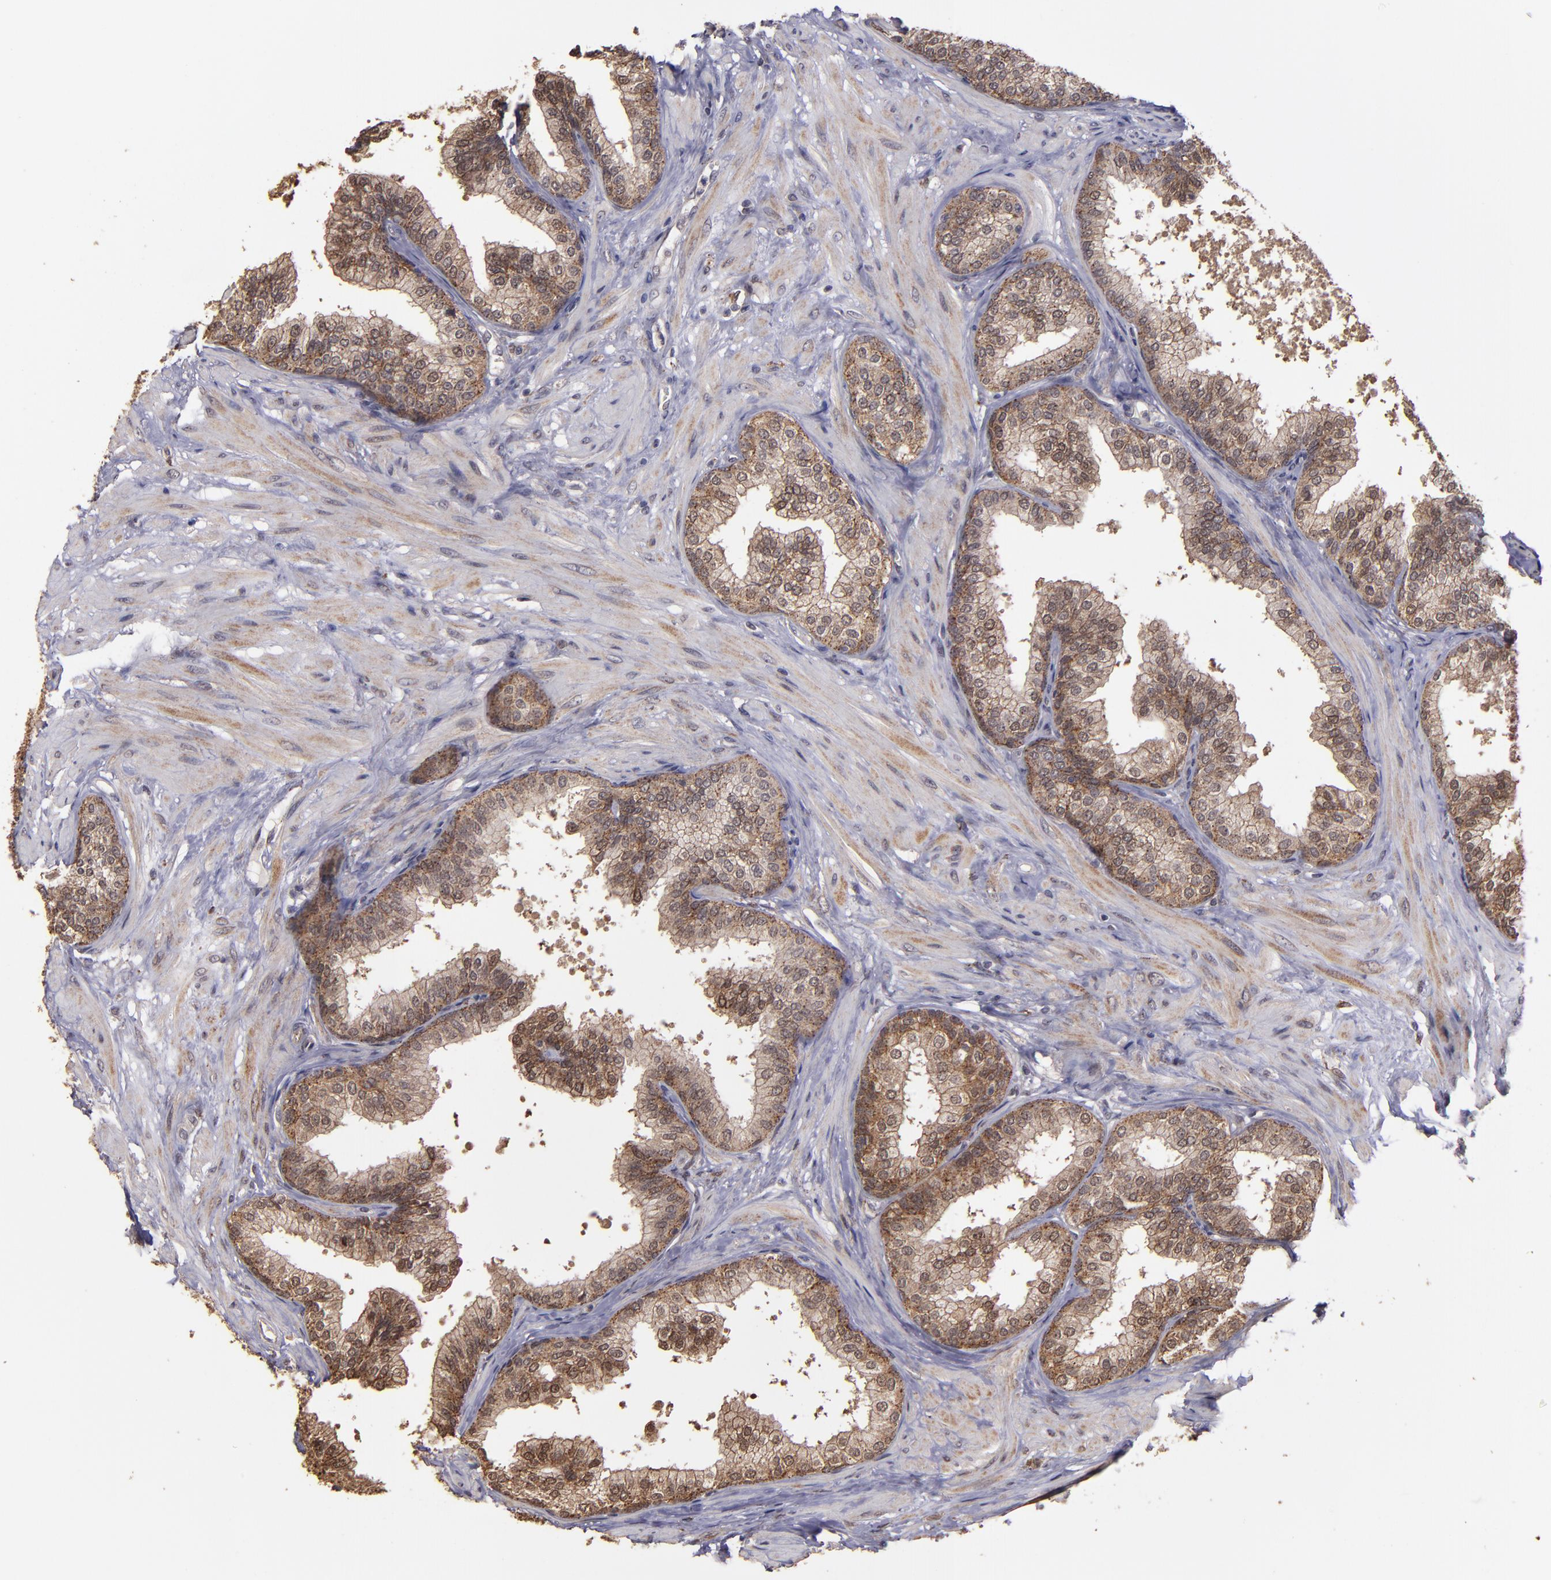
{"staining": {"intensity": "moderate", "quantity": ">75%", "location": "cytoplasmic/membranous,nuclear"}, "tissue": "prostate", "cell_type": "Glandular cells", "image_type": "normal", "snomed": [{"axis": "morphology", "description": "Normal tissue, NOS"}, {"axis": "topography", "description": "Prostate"}], "caption": "Moderate cytoplasmic/membranous,nuclear expression is present in approximately >75% of glandular cells in unremarkable prostate.", "gene": "SIPA1L1", "patient": {"sex": "male", "age": 60}}